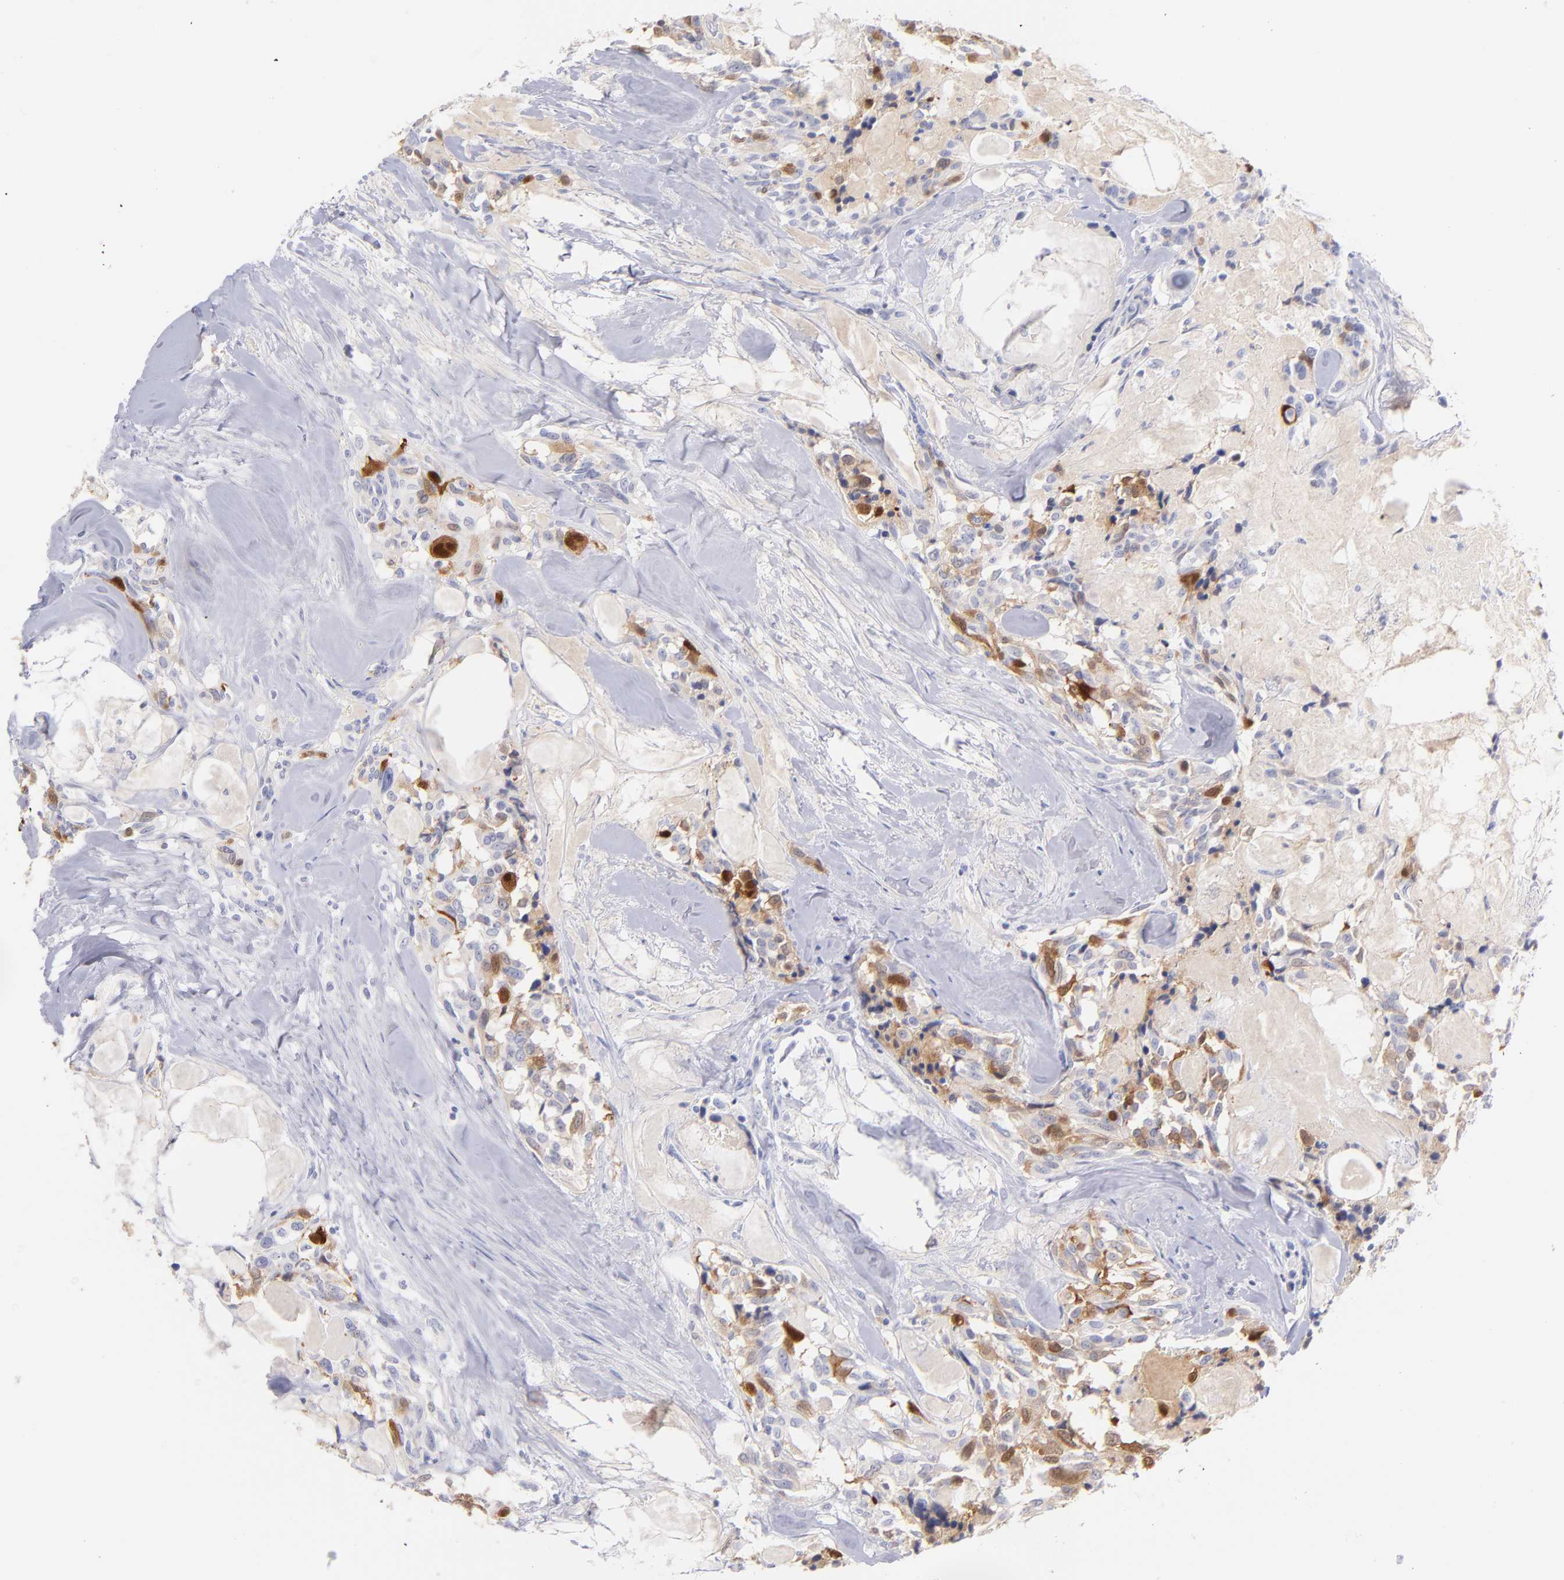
{"staining": {"intensity": "strong", "quantity": ">75%", "location": "cytoplasmic/membranous"}, "tissue": "thyroid cancer", "cell_type": "Tumor cells", "image_type": "cancer", "snomed": [{"axis": "morphology", "description": "Carcinoma, NOS"}, {"axis": "morphology", "description": "Carcinoid, malignant, NOS"}, {"axis": "topography", "description": "Thyroid gland"}], "caption": "DAB immunohistochemical staining of human thyroid carcinoma displays strong cytoplasmic/membranous protein positivity in approximately >75% of tumor cells.", "gene": "SCGN", "patient": {"sex": "male", "age": 33}}